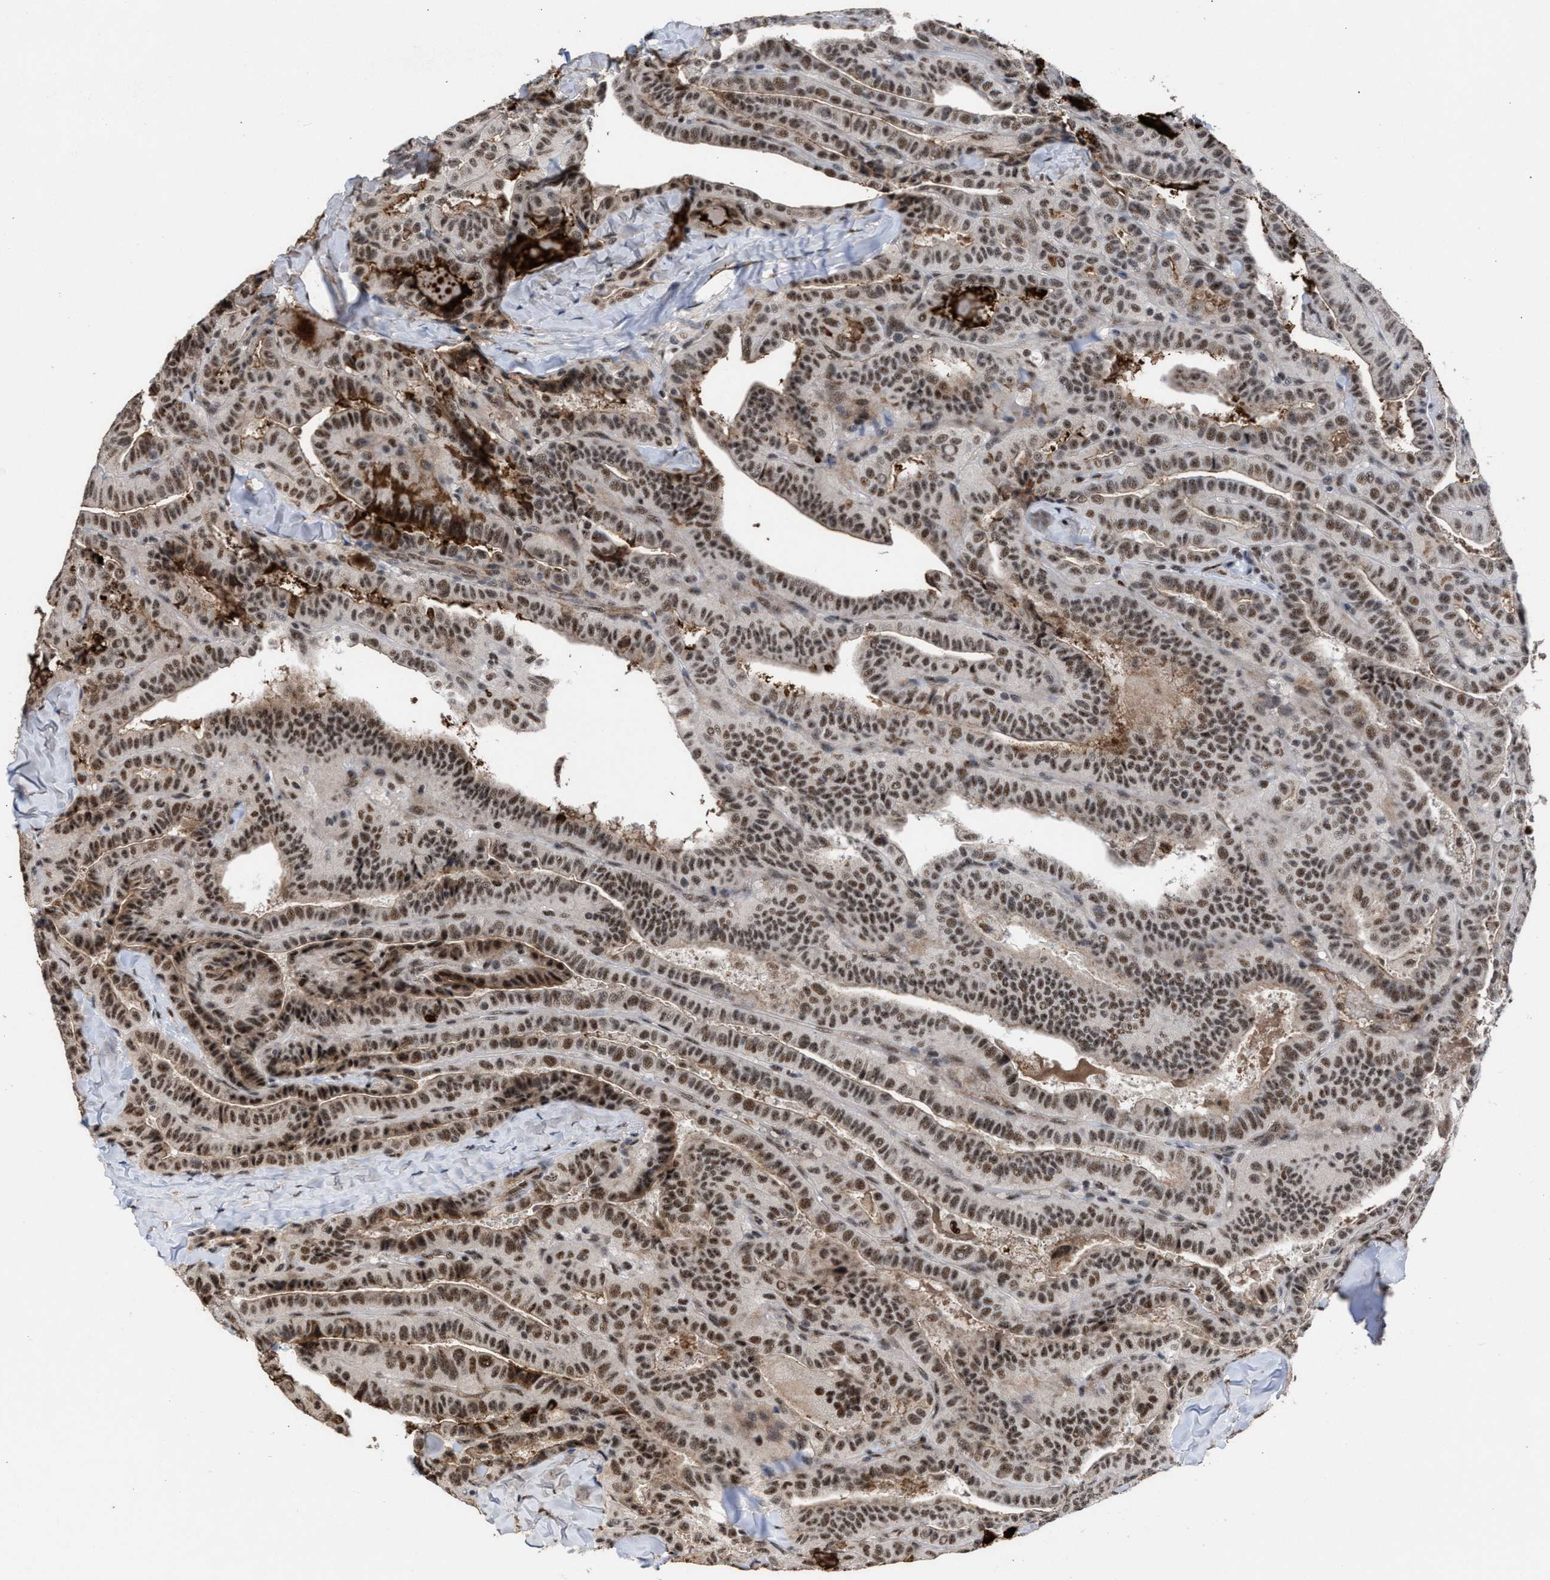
{"staining": {"intensity": "strong", "quantity": ">75%", "location": "nuclear"}, "tissue": "thyroid cancer", "cell_type": "Tumor cells", "image_type": "cancer", "snomed": [{"axis": "morphology", "description": "Papillary adenocarcinoma, NOS"}, {"axis": "topography", "description": "Thyroid gland"}], "caption": "Papillary adenocarcinoma (thyroid) stained for a protein exhibits strong nuclear positivity in tumor cells.", "gene": "EIF4A3", "patient": {"sex": "male", "age": 77}}